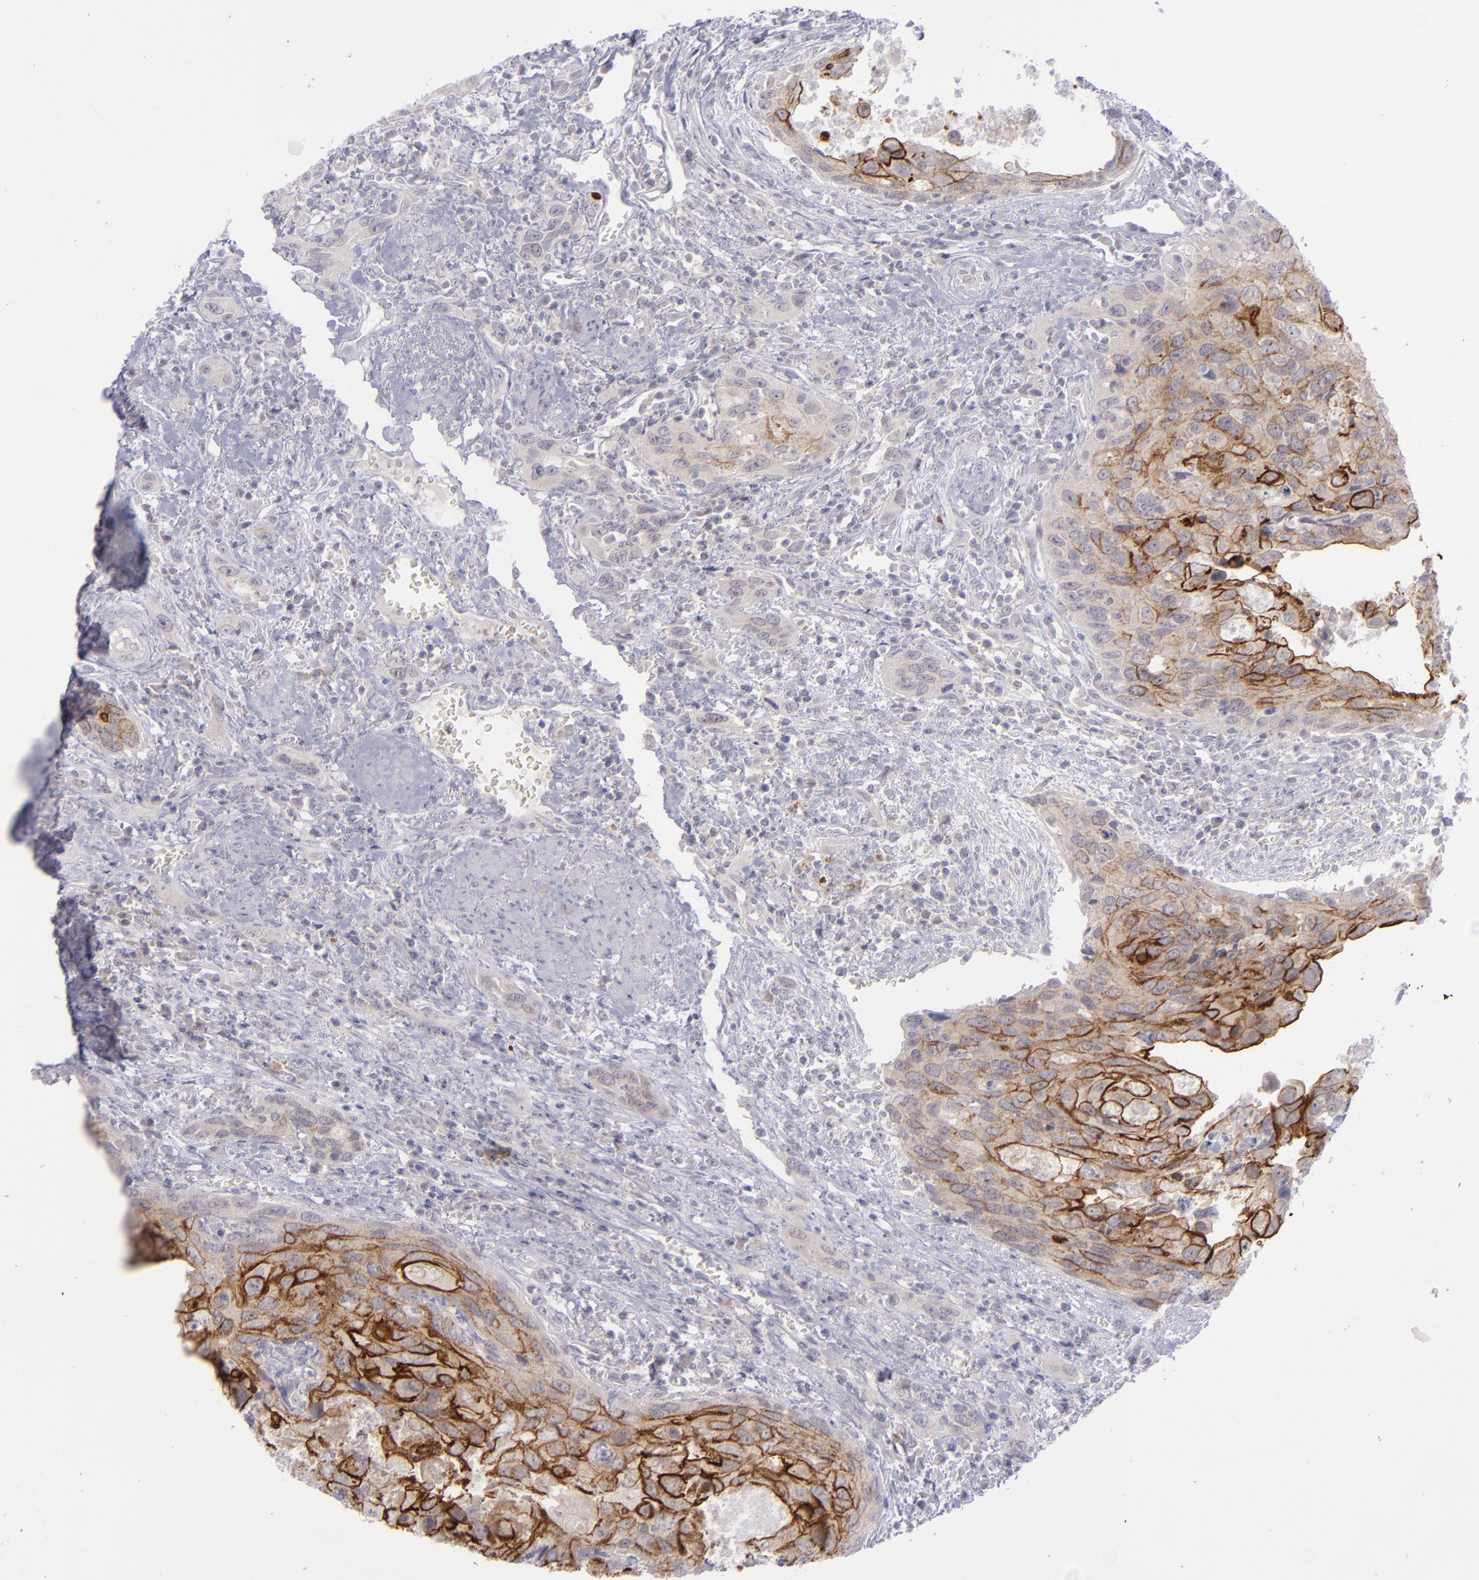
{"staining": {"intensity": "moderate", "quantity": ">75%", "location": "cytoplasmic/membranous"}, "tissue": "urothelial cancer", "cell_type": "Tumor cells", "image_type": "cancer", "snomed": [{"axis": "morphology", "description": "Urothelial carcinoma, High grade"}, {"axis": "topography", "description": "Urinary bladder"}], "caption": "High-grade urothelial carcinoma stained with DAB immunohistochemistry (IHC) shows medium levels of moderate cytoplasmic/membranous staining in about >75% of tumor cells. Nuclei are stained in blue.", "gene": "EVPL", "patient": {"sex": "male", "age": 71}}